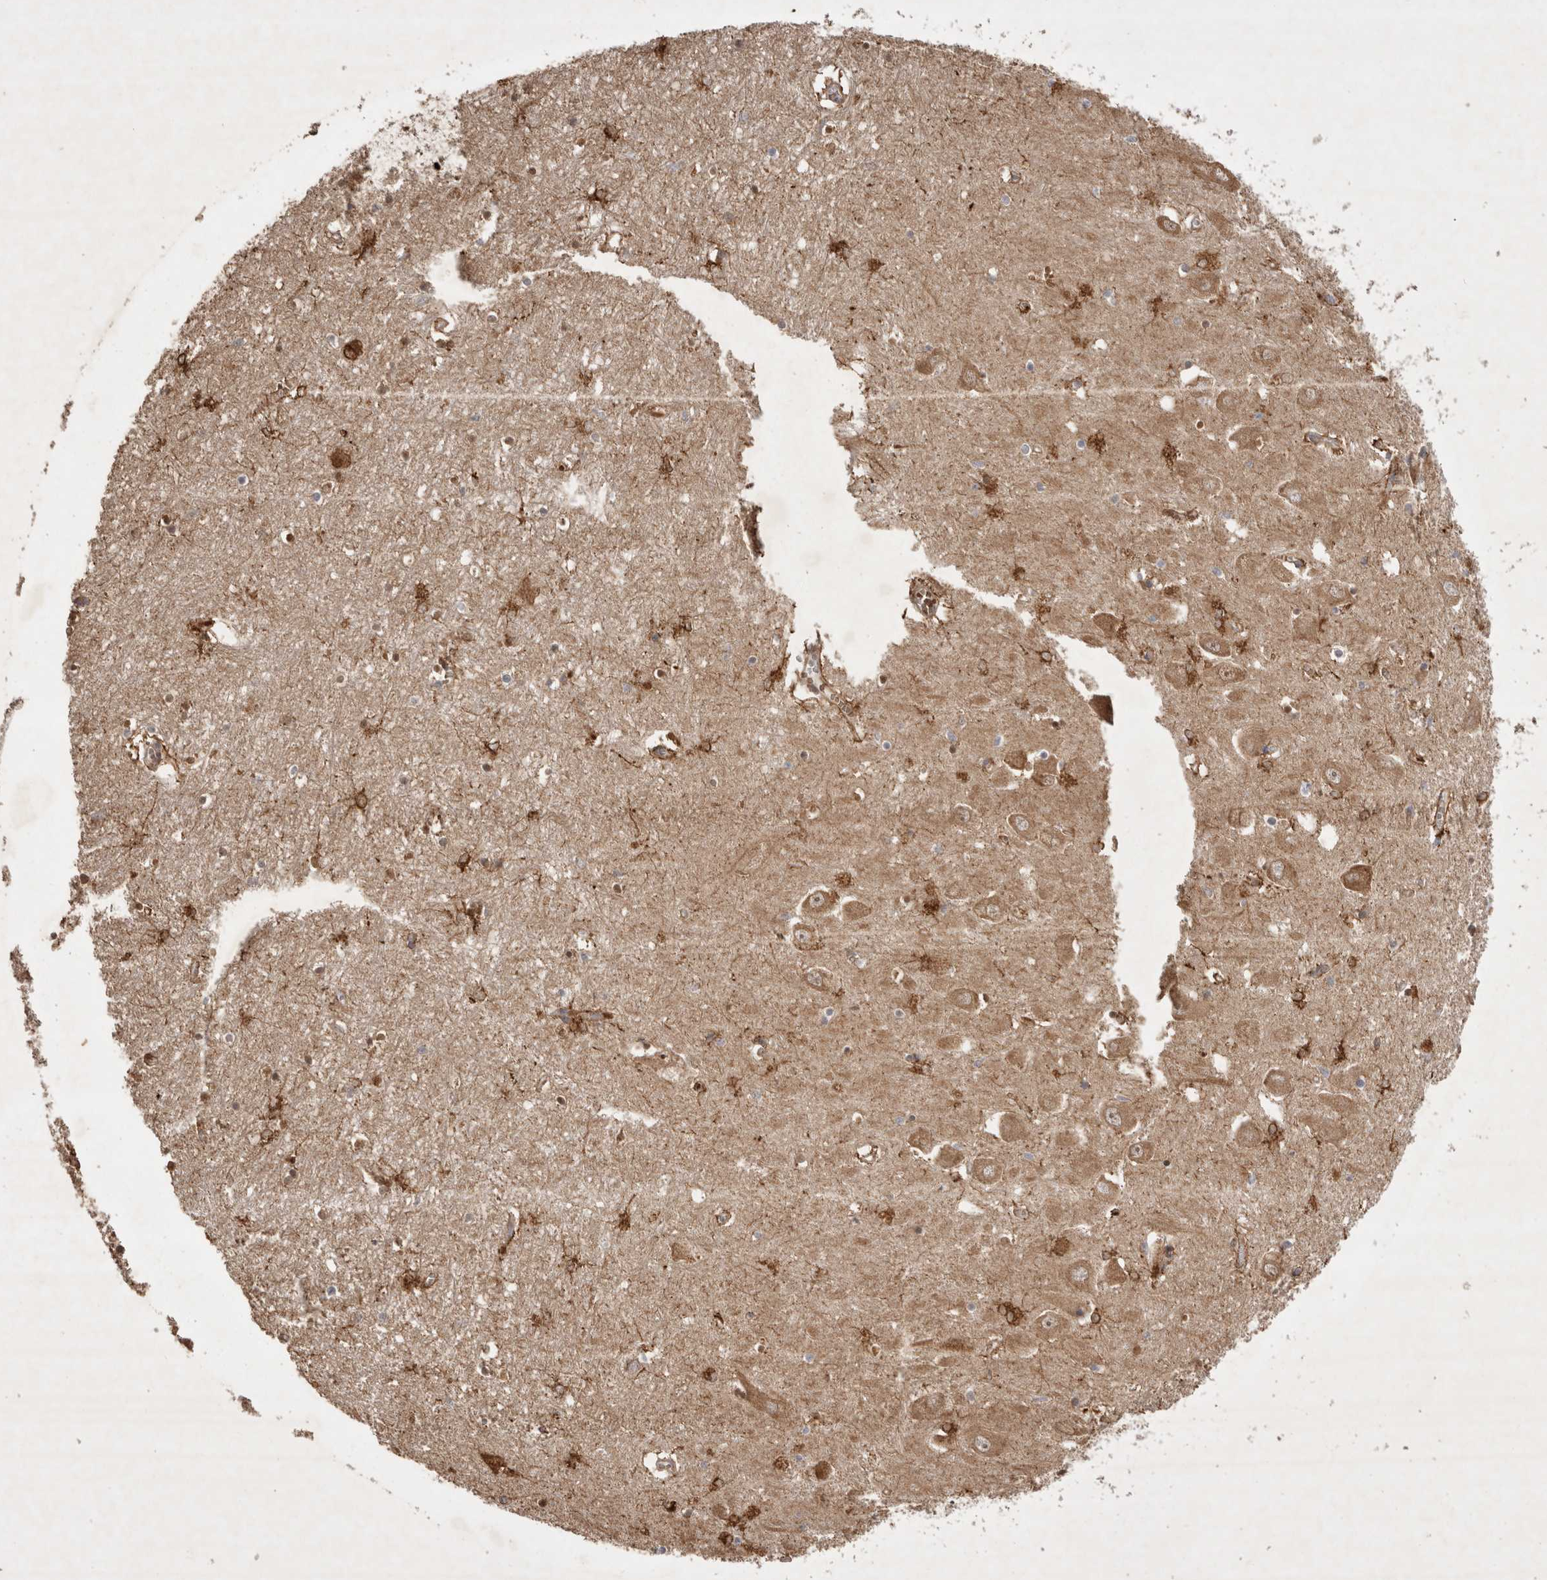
{"staining": {"intensity": "strong", "quantity": "25%-75%", "location": "cytoplasmic/membranous"}, "tissue": "hippocampus", "cell_type": "Glial cells", "image_type": "normal", "snomed": [{"axis": "morphology", "description": "Normal tissue, NOS"}, {"axis": "topography", "description": "Hippocampus"}], "caption": "A high amount of strong cytoplasmic/membranous positivity is appreciated in about 25%-75% of glial cells in unremarkable hippocampus.", "gene": "FAM221A", "patient": {"sex": "male", "age": 70}}